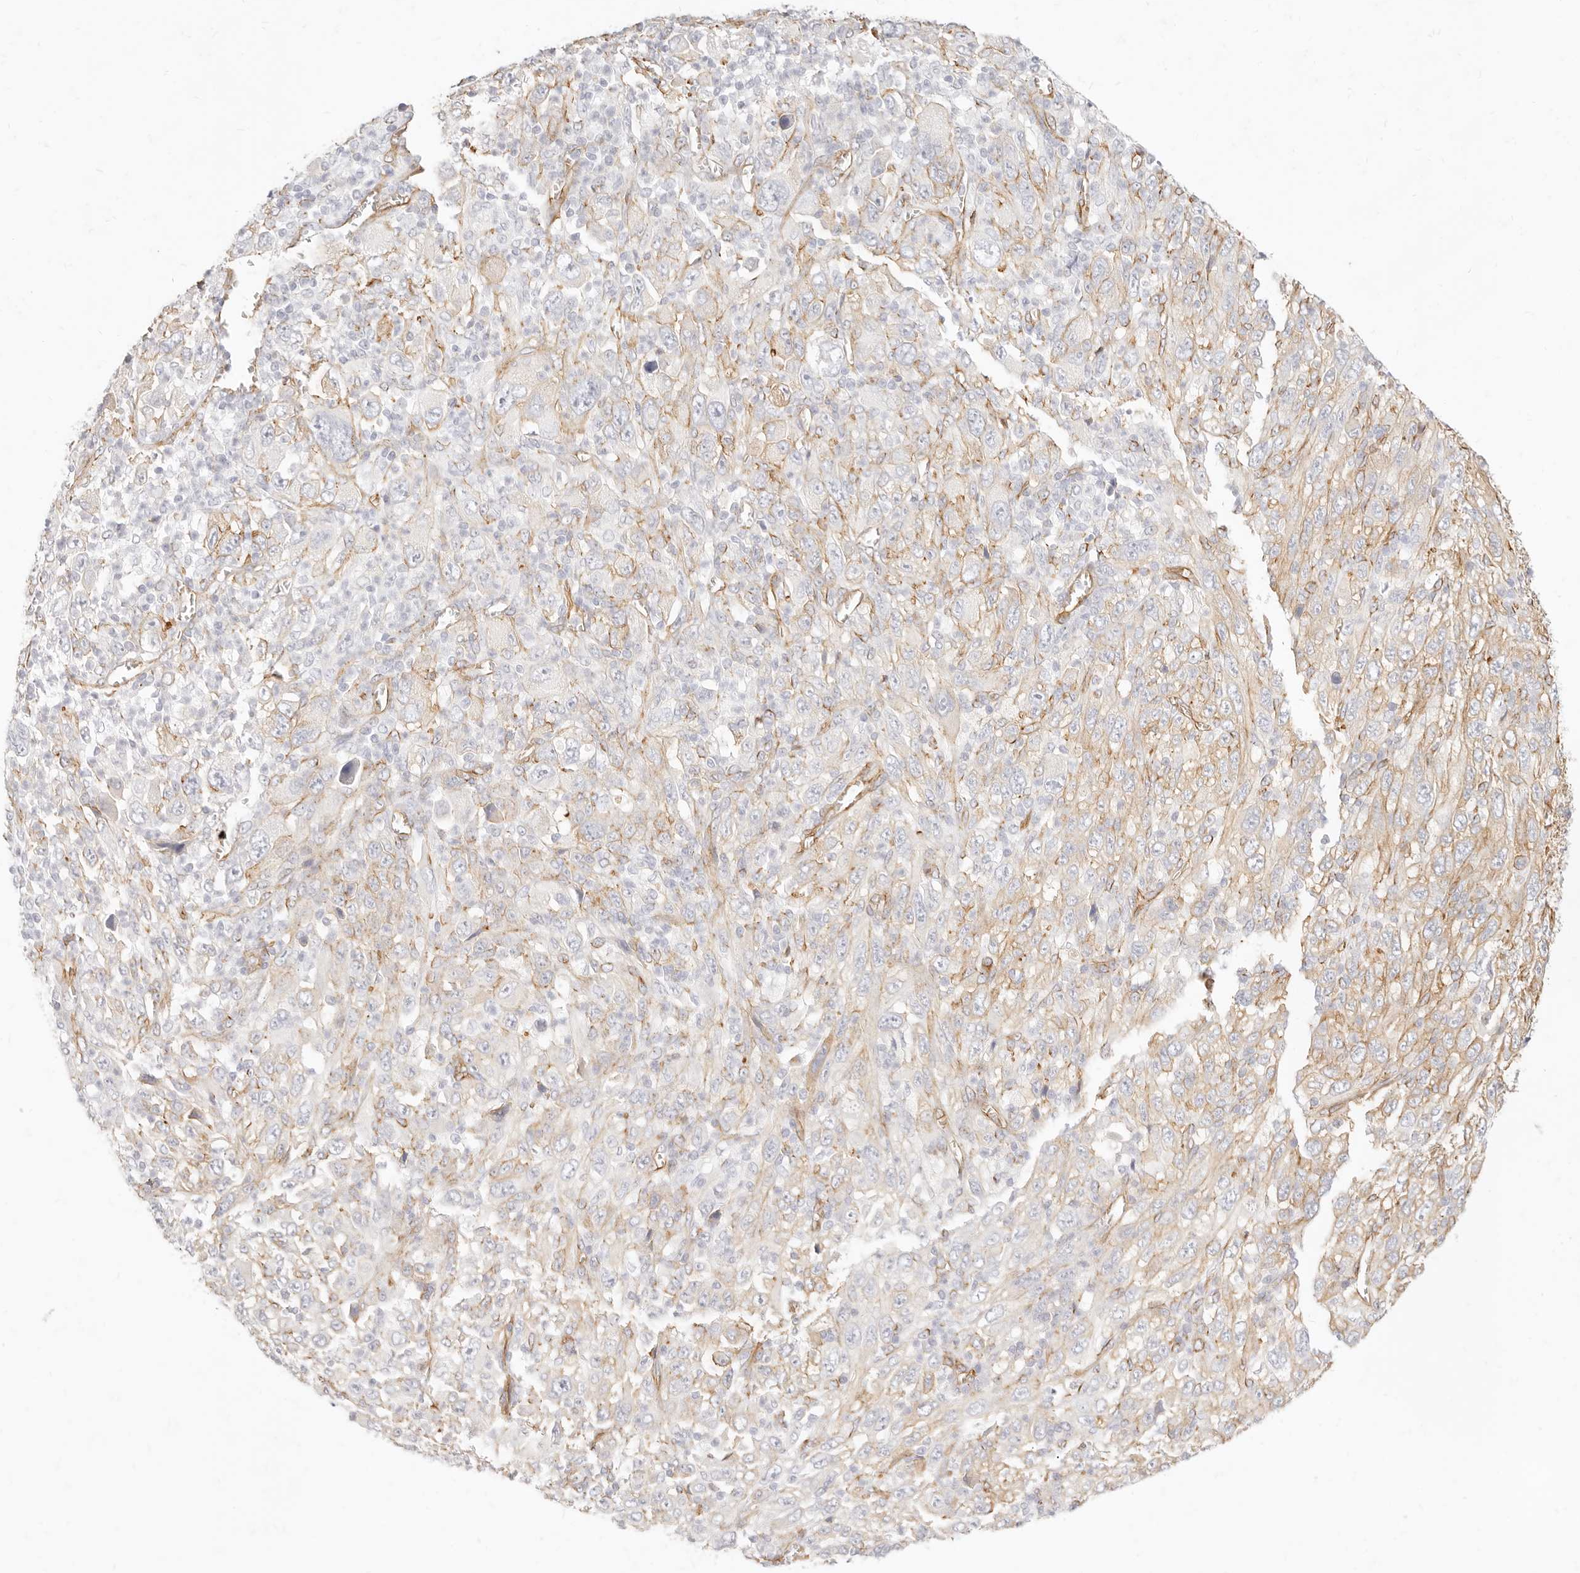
{"staining": {"intensity": "moderate", "quantity": "25%-75%", "location": "cytoplasmic/membranous"}, "tissue": "melanoma", "cell_type": "Tumor cells", "image_type": "cancer", "snomed": [{"axis": "morphology", "description": "Malignant melanoma, Metastatic site"}, {"axis": "topography", "description": "Skin"}], "caption": "Immunohistochemistry histopathology image of human melanoma stained for a protein (brown), which shows medium levels of moderate cytoplasmic/membranous positivity in about 25%-75% of tumor cells.", "gene": "NUS1", "patient": {"sex": "female", "age": 56}}